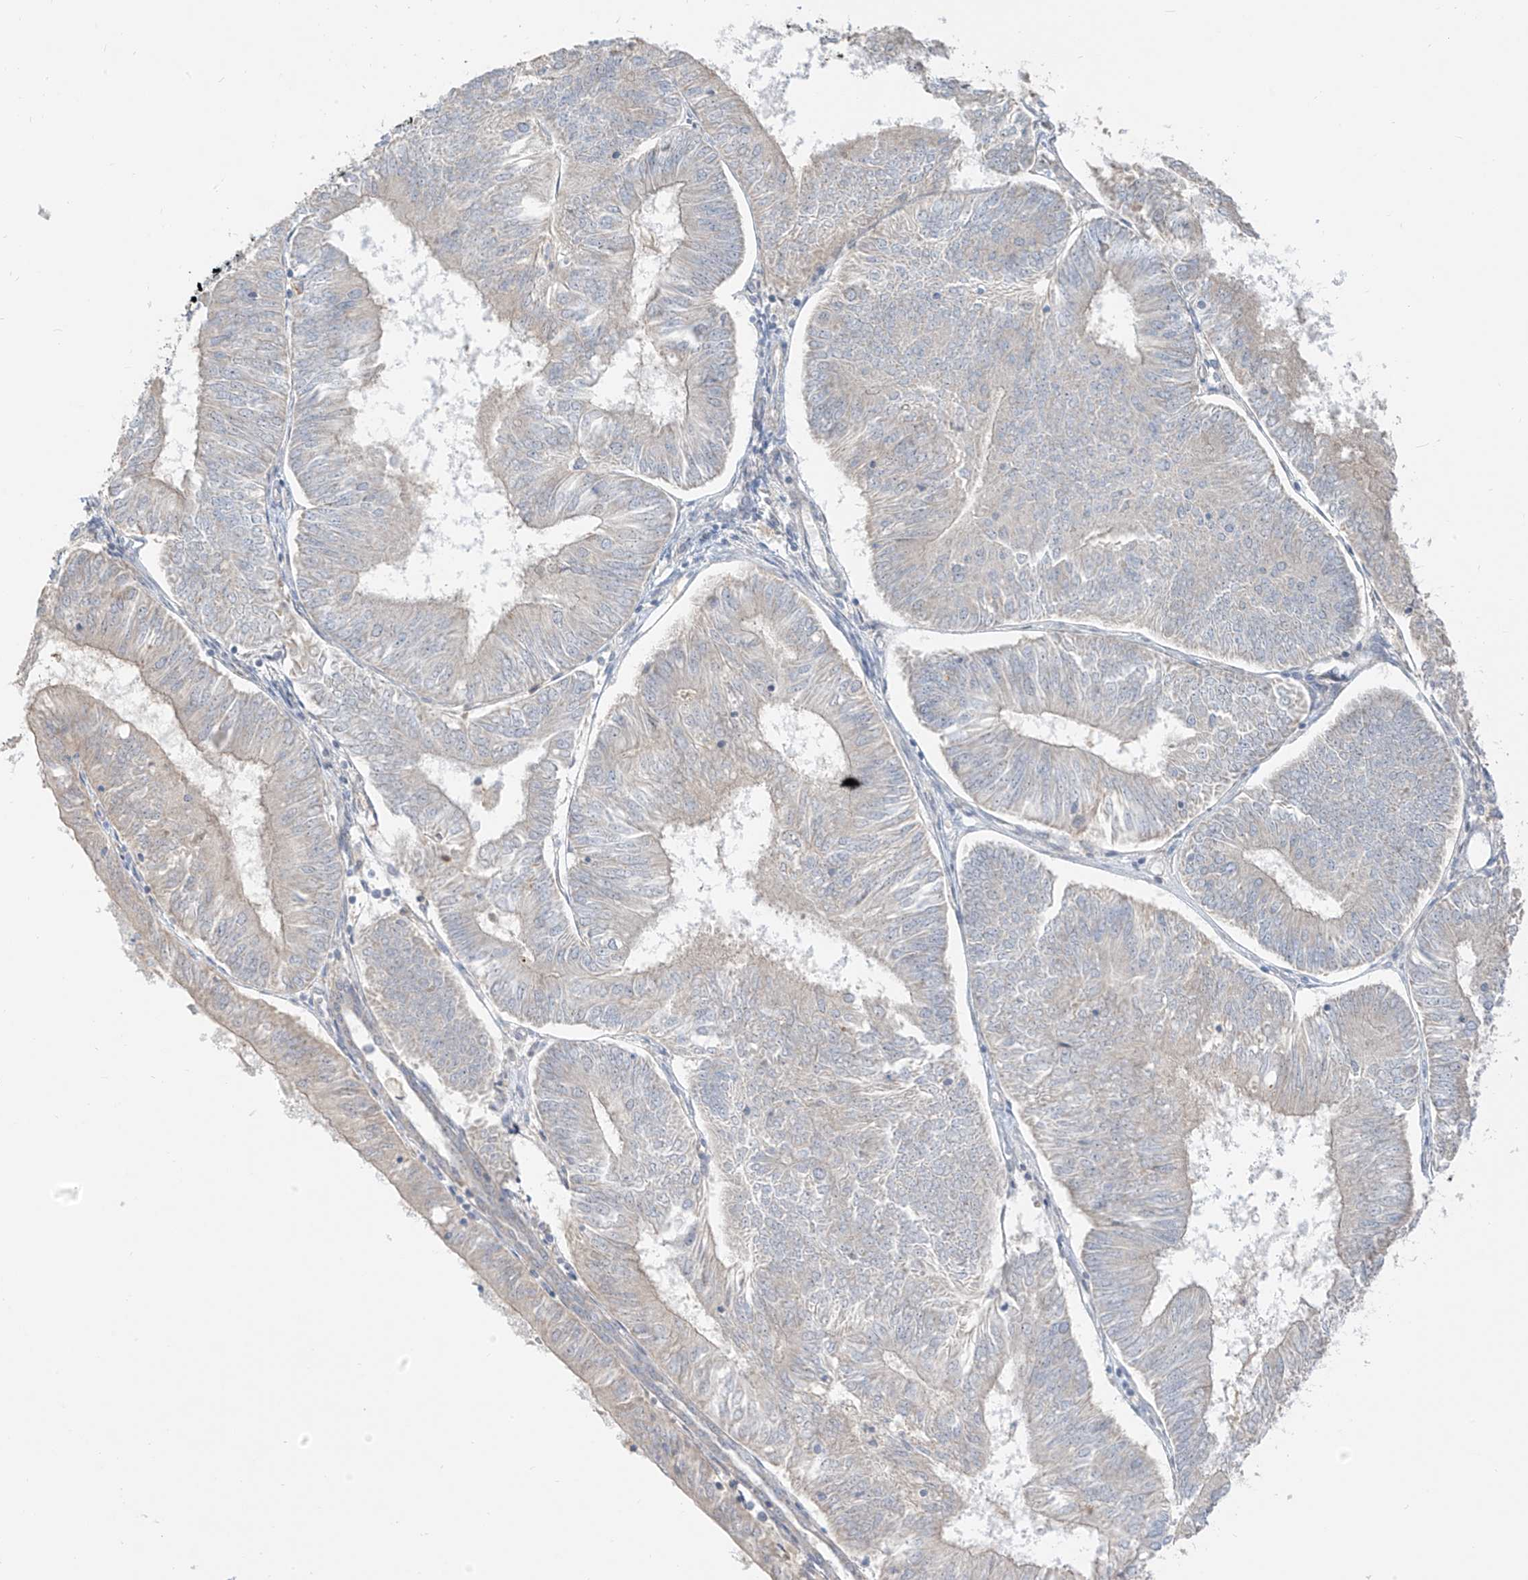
{"staining": {"intensity": "negative", "quantity": "none", "location": "none"}, "tissue": "endometrial cancer", "cell_type": "Tumor cells", "image_type": "cancer", "snomed": [{"axis": "morphology", "description": "Adenocarcinoma, NOS"}, {"axis": "topography", "description": "Endometrium"}], "caption": "A histopathology image of human endometrial cancer is negative for staining in tumor cells. (DAB immunohistochemistry, high magnification).", "gene": "C2orf42", "patient": {"sex": "female", "age": 58}}